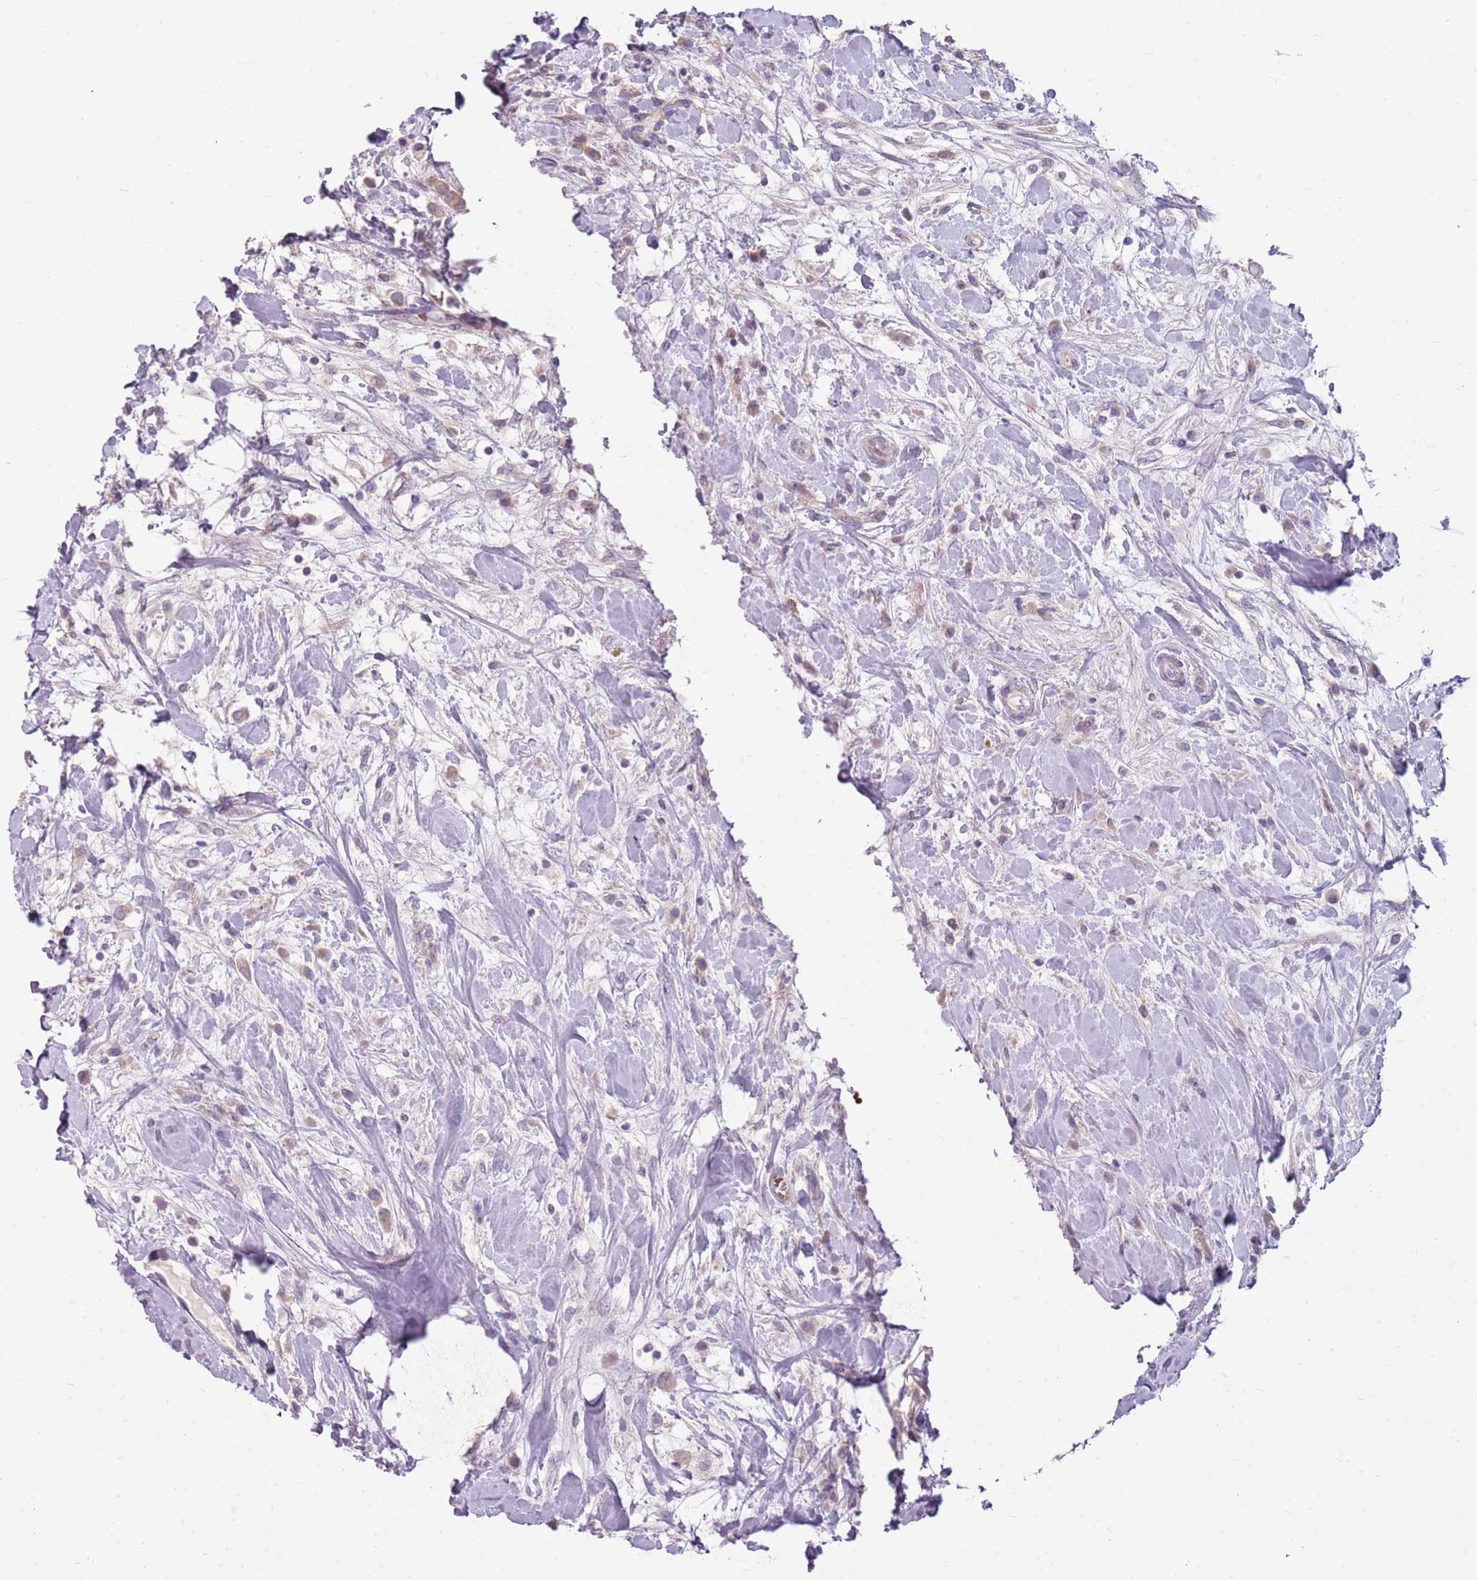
{"staining": {"intensity": "weak", "quantity": "<25%", "location": "cytoplasmic/membranous"}, "tissue": "breast cancer", "cell_type": "Tumor cells", "image_type": "cancer", "snomed": [{"axis": "morphology", "description": "Duct carcinoma"}, {"axis": "topography", "description": "Breast"}], "caption": "Immunohistochemistry (IHC) of intraductal carcinoma (breast) demonstrates no expression in tumor cells. Brightfield microscopy of immunohistochemistry stained with DAB (brown) and hematoxylin (blue), captured at high magnification.", "gene": "HSPA14", "patient": {"sex": "female", "age": 61}}